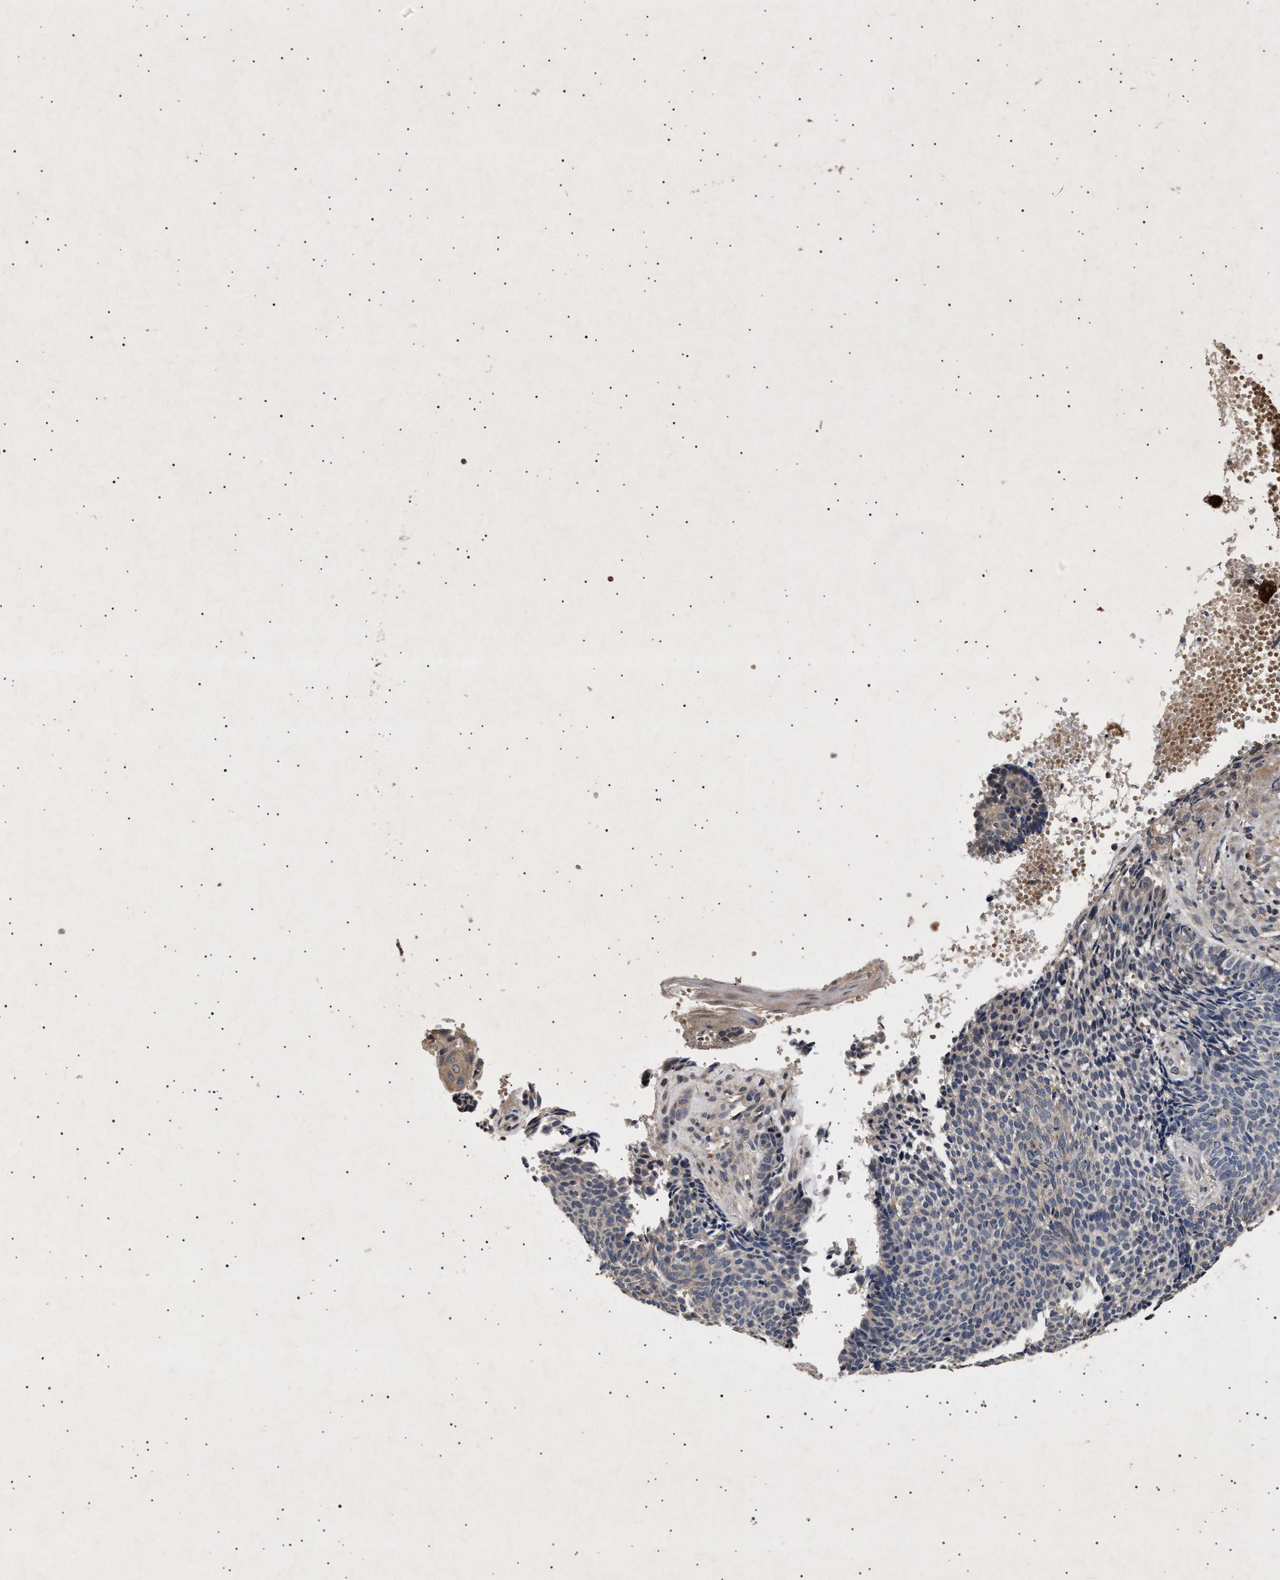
{"staining": {"intensity": "weak", "quantity": "<25%", "location": "cytoplasmic/membranous"}, "tissue": "skin cancer", "cell_type": "Tumor cells", "image_type": "cancer", "snomed": [{"axis": "morphology", "description": "Basal cell carcinoma"}, {"axis": "topography", "description": "Skin"}], "caption": "The image demonstrates no significant staining in tumor cells of skin basal cell carcinoma. Nuclei are stained in blue.", "gene": "ITGB5", "patient": {"sex": "male", "age": 84}}